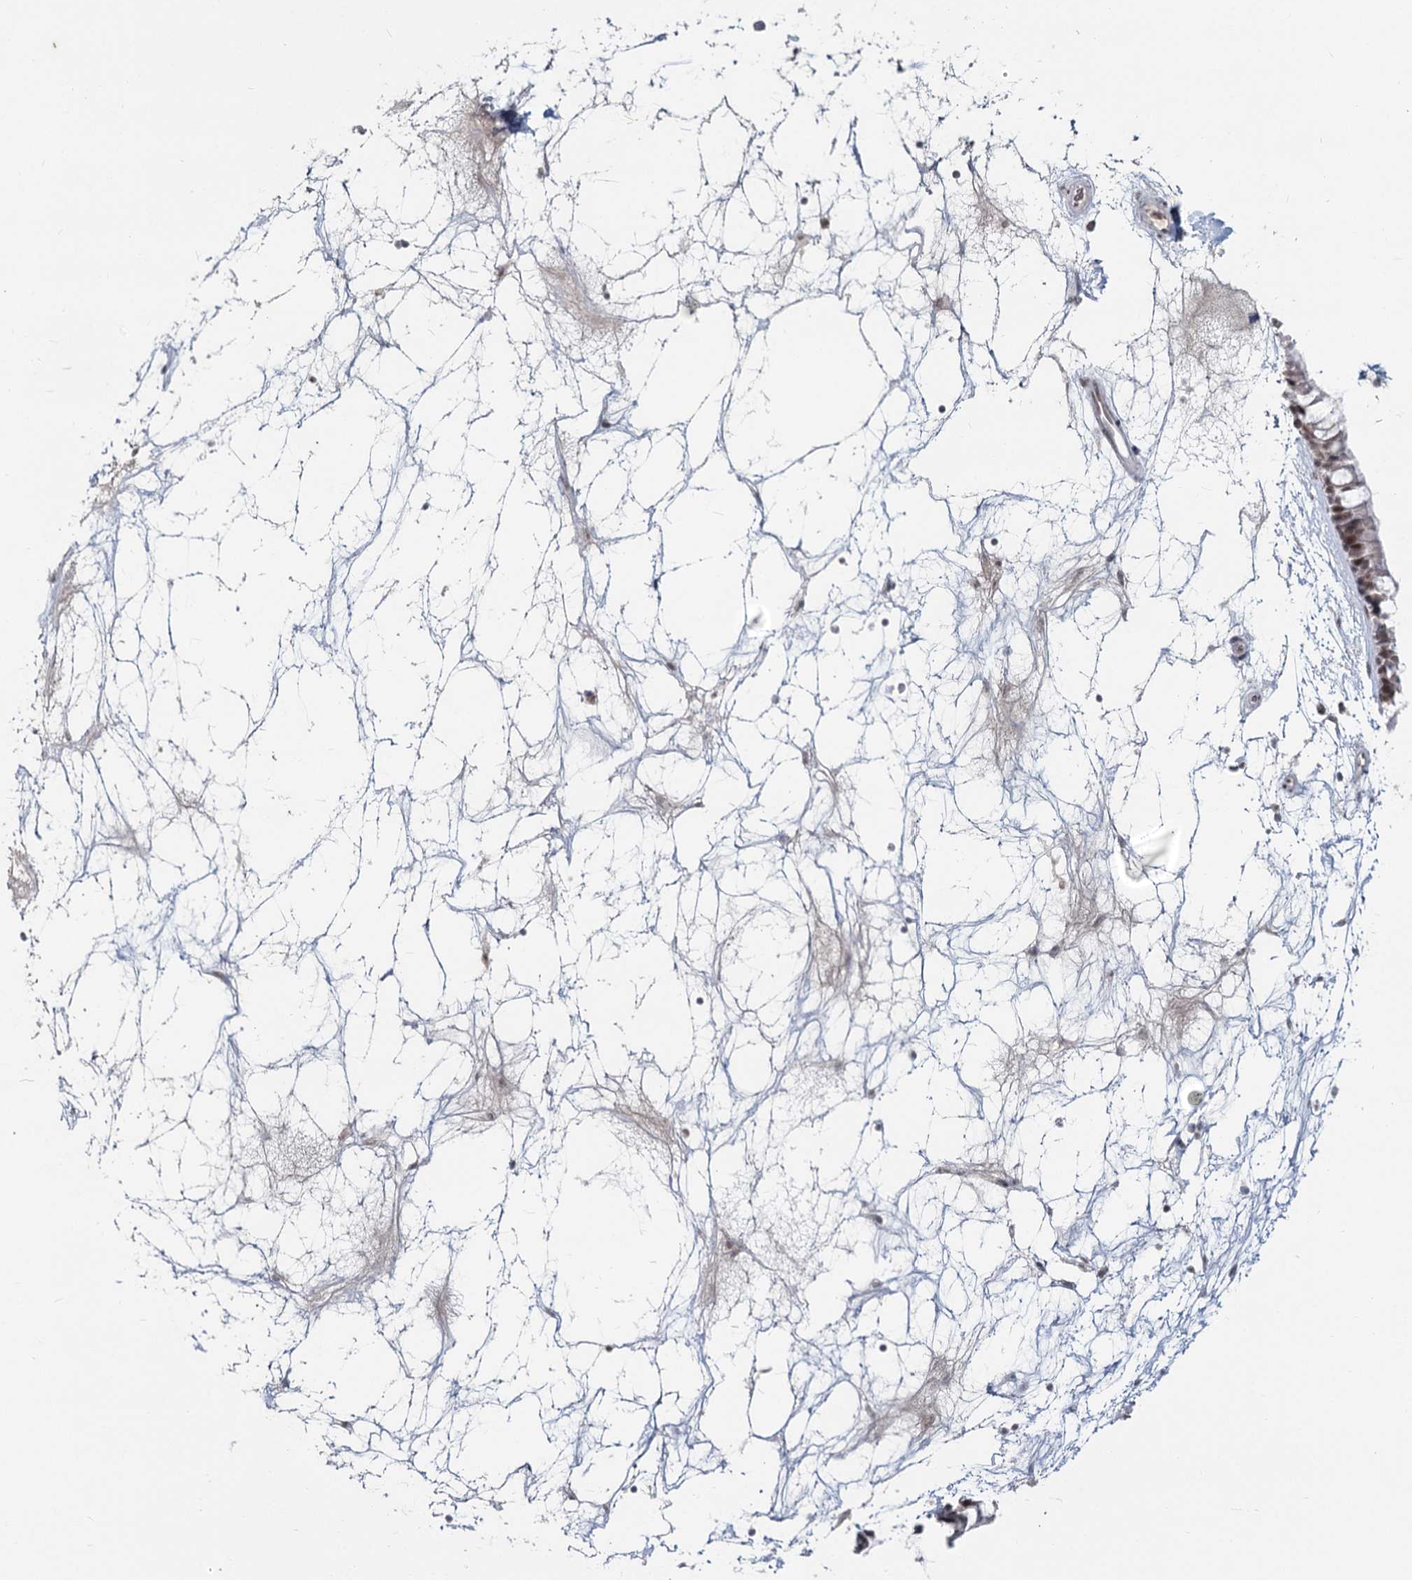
{"staining": {"intensity": "moderate", "quantity": "25%-75%", "location": "nuclear"}, "tissue": "nasopharynx", "cell_type": "Respiratory epithelial cells", "image_type": "normal", "snomed": [{"axis": "morphology", "description": "Normal tissue, NOS"}, {"axis": "topography", "description": "Nasopharynx"}], "caption": "IHC micrograph of benign human nasopharynx stained for a protein (brown), which reveals medium levels of moderate nuclear positivity in approximately 25%-75% of respiratory epithelial cells.", "gene": "LY6G5C", "patient": {"sex": "male", "age": 64}}